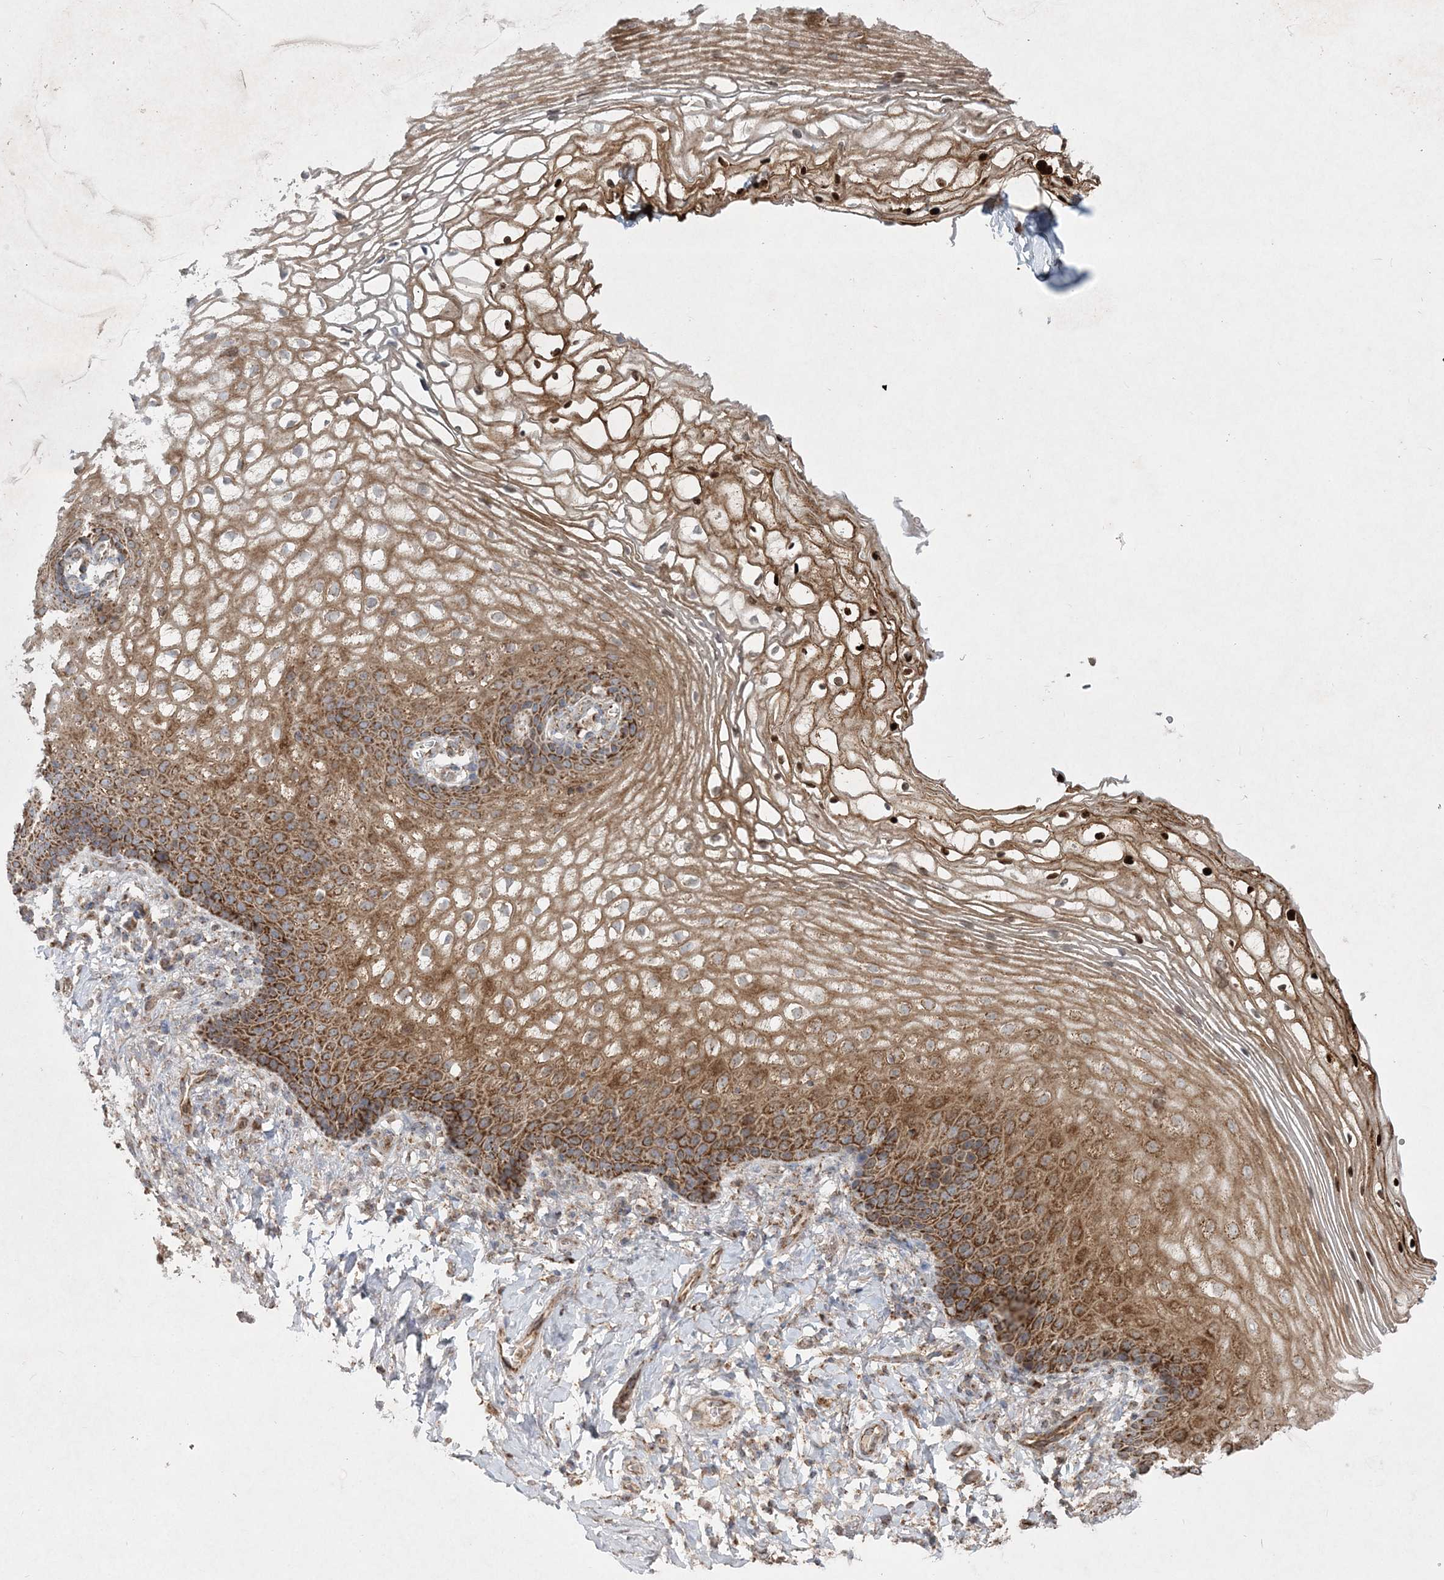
{"staining": {"intensity": "strong", "quantity": ">75%", "location": "cytoplasmic/membranous,nuclear"}, "tissue": "vagina", "cell_type": "Squamous epithelial cells", "image_type": "normal", "snomed": [{"axis": "morphology", "description": "Normal tissue, NOS"}, {"axis": "topography", "description": "Vagina"}], "caption": "An immunohistochemistry (IHC) micrograph of normal tissue is shown. Protein staining in brown highlights strong cytoplasmic/membranous,nuclear positivity in vagina within squamous epithelial cells.", "gene": "LRPPRC", "patient": {"sex": "female", "age": 60}}